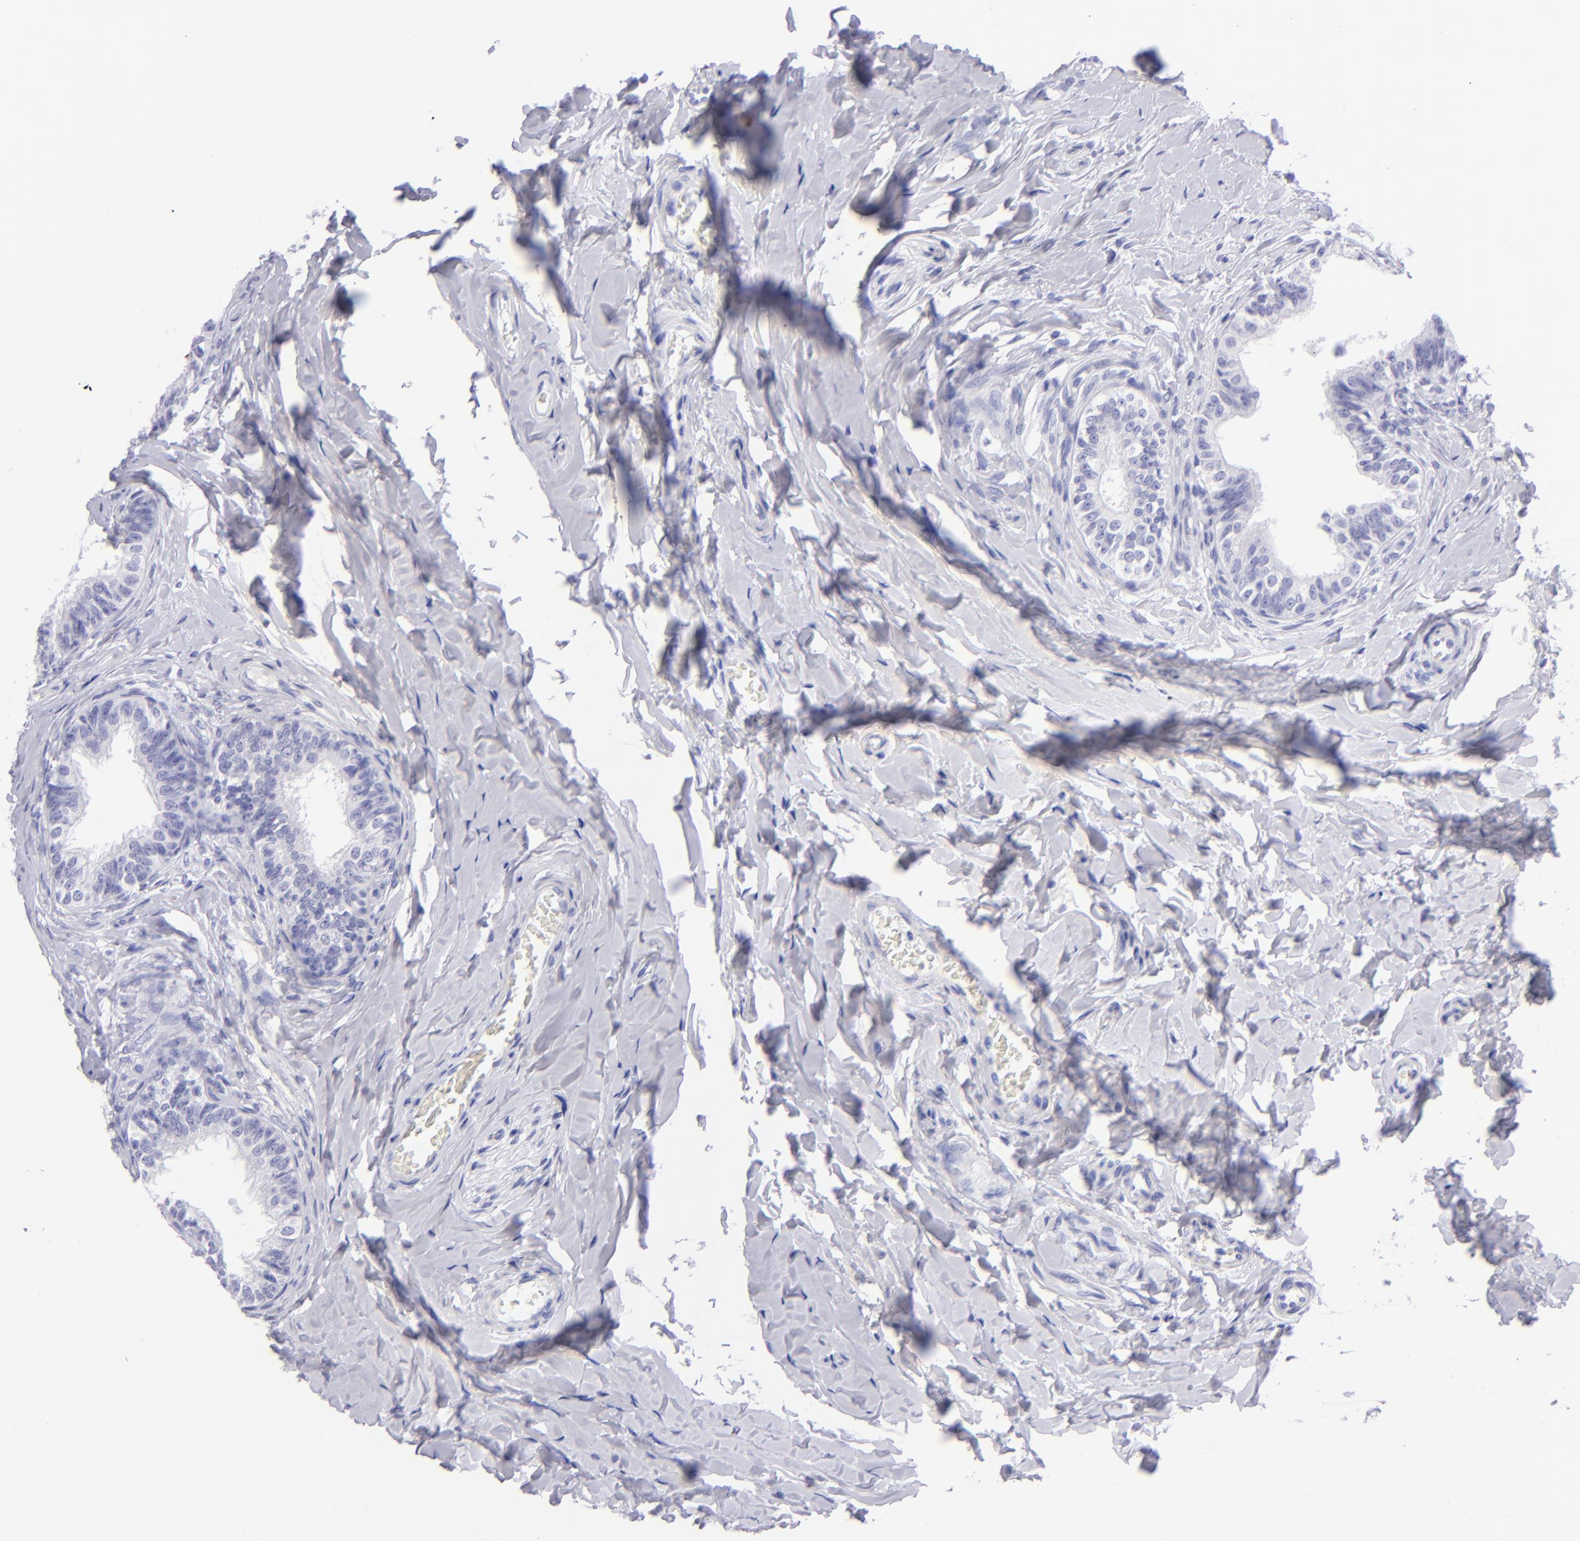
{"staining": {"intensity": "negative", "quantity": "none", "location": "none"}, "tissue": "epididymis", "cell_type": "Glandular cells", "image_type": "normal", "snomed": [{"axis": "morphology", "description": "Normal tissue, NOS"}, {"axis": "topography", "description": "Soft tissue"}, {"axis": "topography", "description": "Epididymis"}], "caption": "Histopathology image shows no significant protein staining in glandular cells of unremarkable epididymis.", "gene": "SLC1A3", "patient": {"sex": "male", "age": 26}}